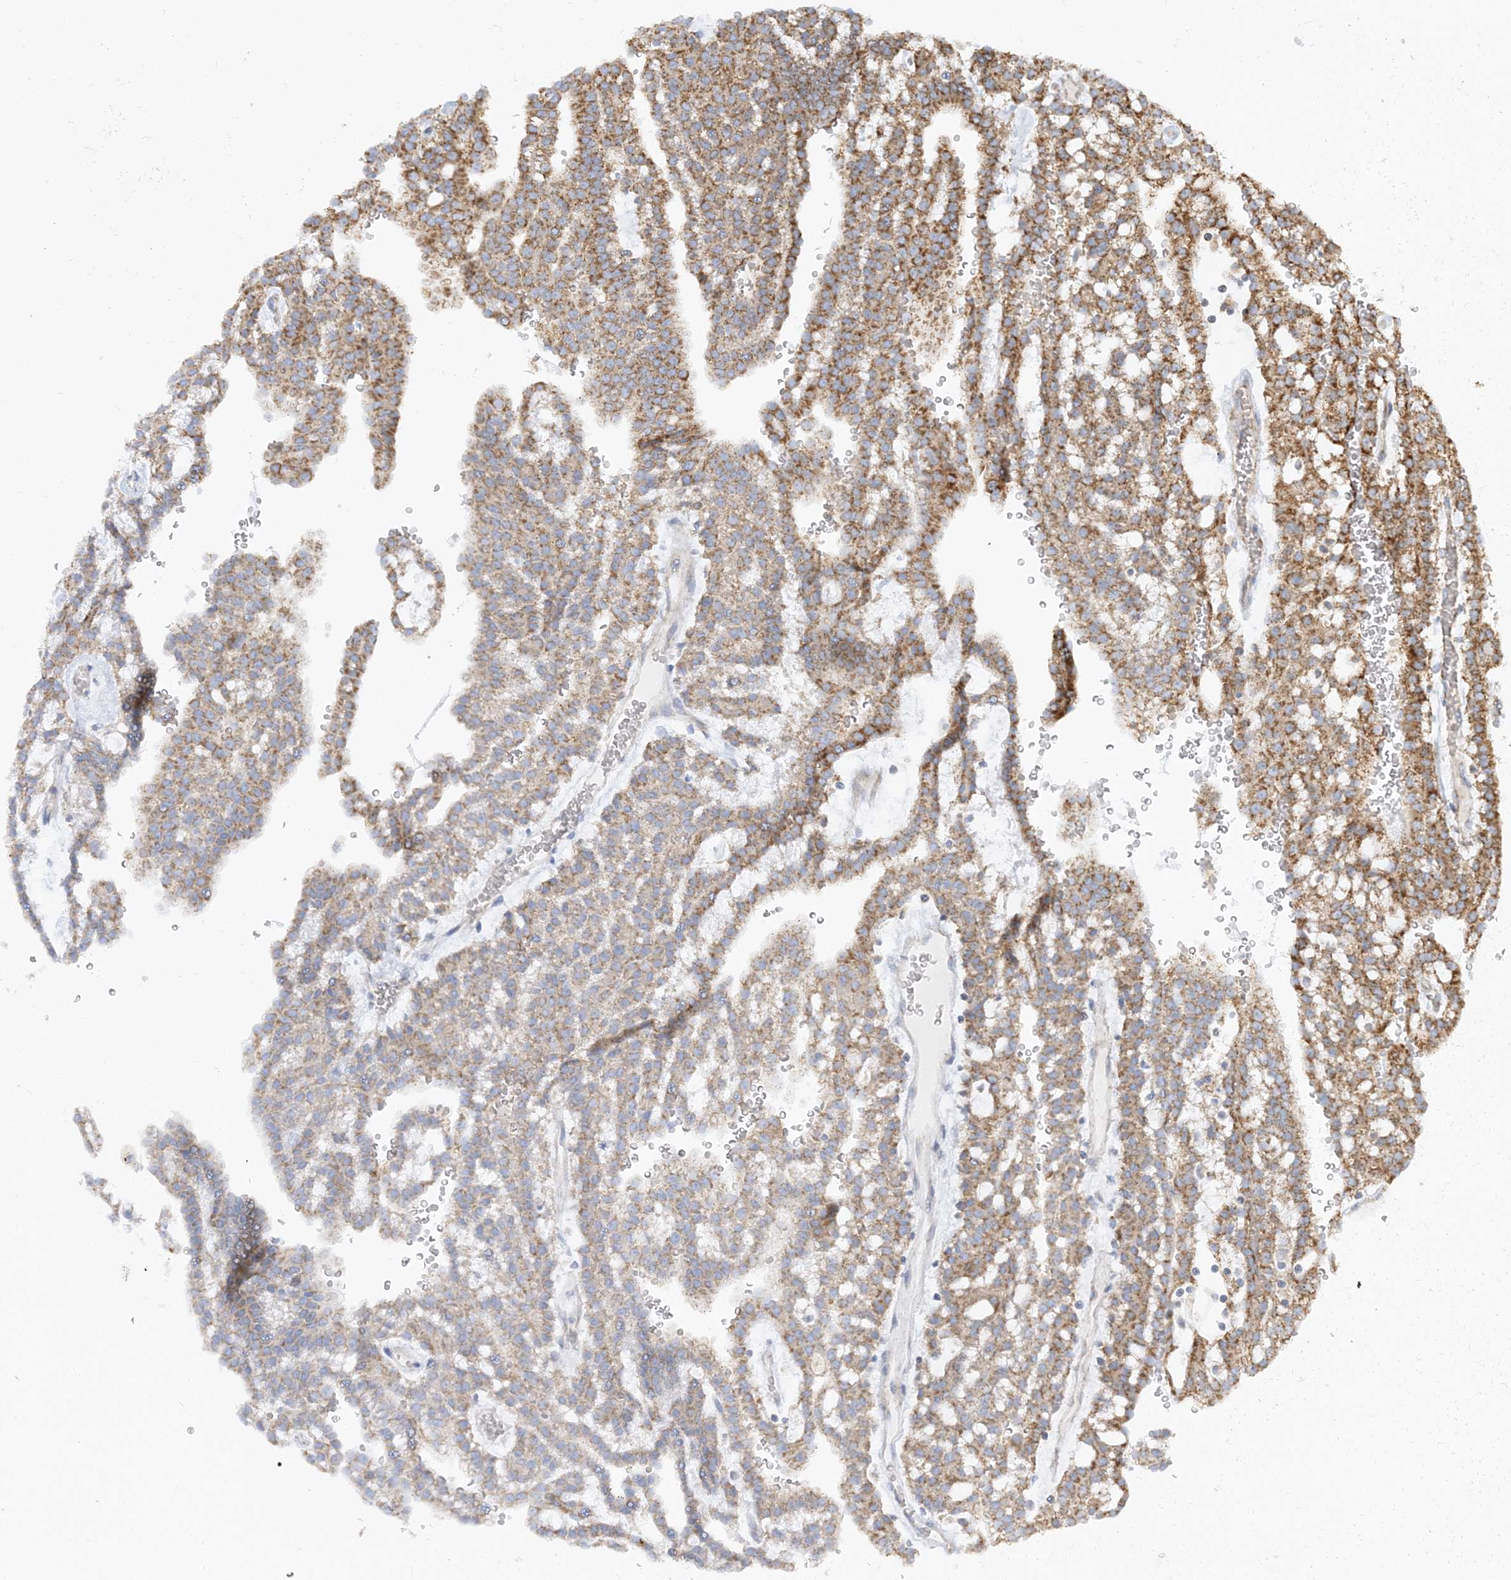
{"staining": {"intensity": "moderate", "quantity": ">75%", "location": "cytoplasmic/membranous"}, "tissue": "renal cancer", "cell_type": "Tumor cells", "image_type": "cancer", "snomed": [{"axis": "morphology", "description": "Adenocarcinoma, NOS"}, {"axis": "topography", "description": "Kidney"}], "caption": "Adenocarcinoma (renal) was stained to show a protein in brown. There is medium levels of moderate cytoplasmic/membranous expression in about >75% of tumor cells.", "gene": "TBC1D14", "patient": {"sex": "male", "age": 63}}